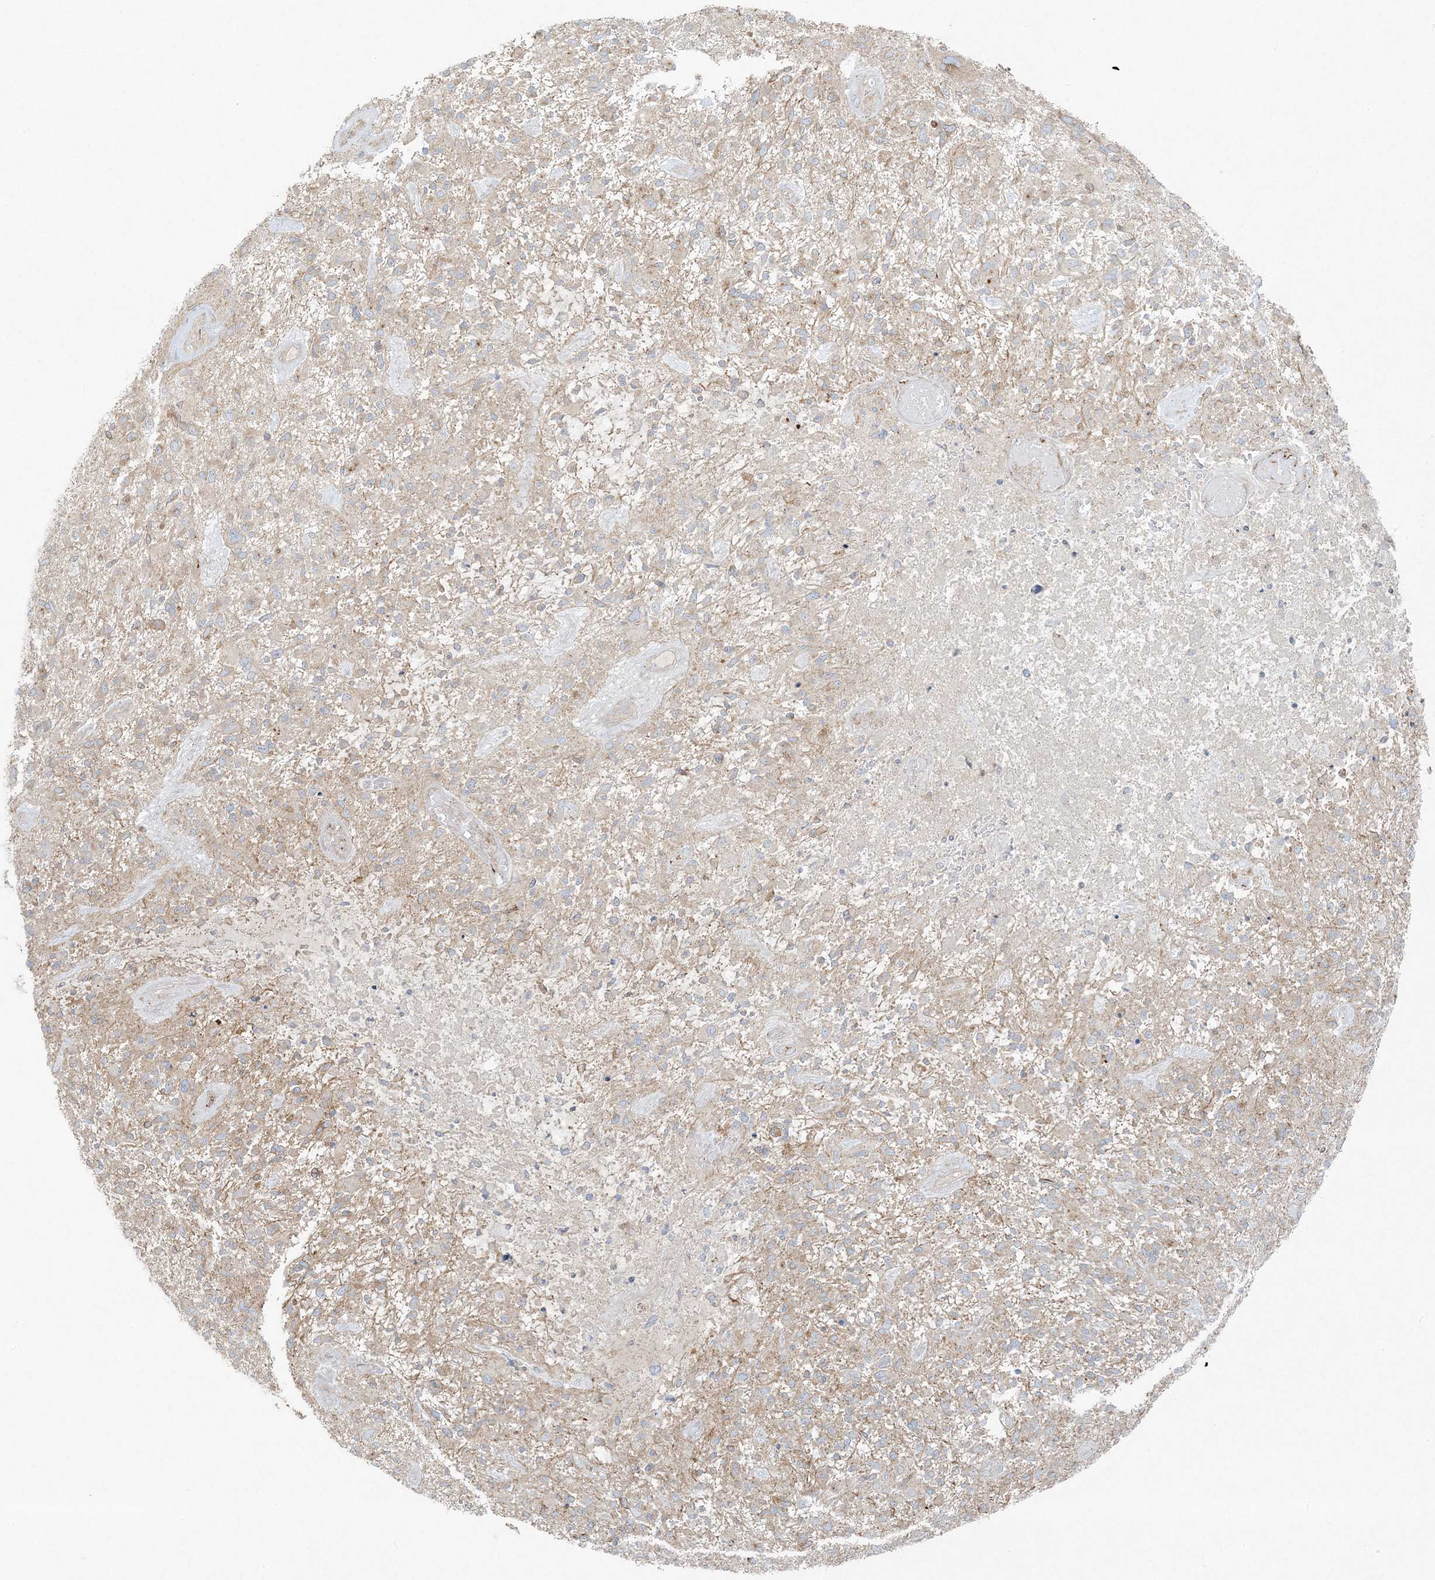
{"staining": {"intensity": "weak", "quantity": "25%-75%", "location": "cytoplasmic/membranous"}, "tissue": "glioma", "cell_type": "Tumor cells", "image_type": "cancer", "snomed": [{"axis": "morphology", "description": "Glioma, malignant, High grade"}, {"axis": "topography", "description": "Brain"}], "caption": "Immunohistochemical staining of human glioma exhibits low levels of weak cytoplasmic/membranous protein positivity in approximately 25%-75% of tumor cells. Using DAB (3,3'-diaminobenzidine) (brown) and hematoxylin (blue) stains, captured at high magnification using brightfield microscopy.", "gene": "PIK3R4", "patient": {"sex": "male", "age": 47}}